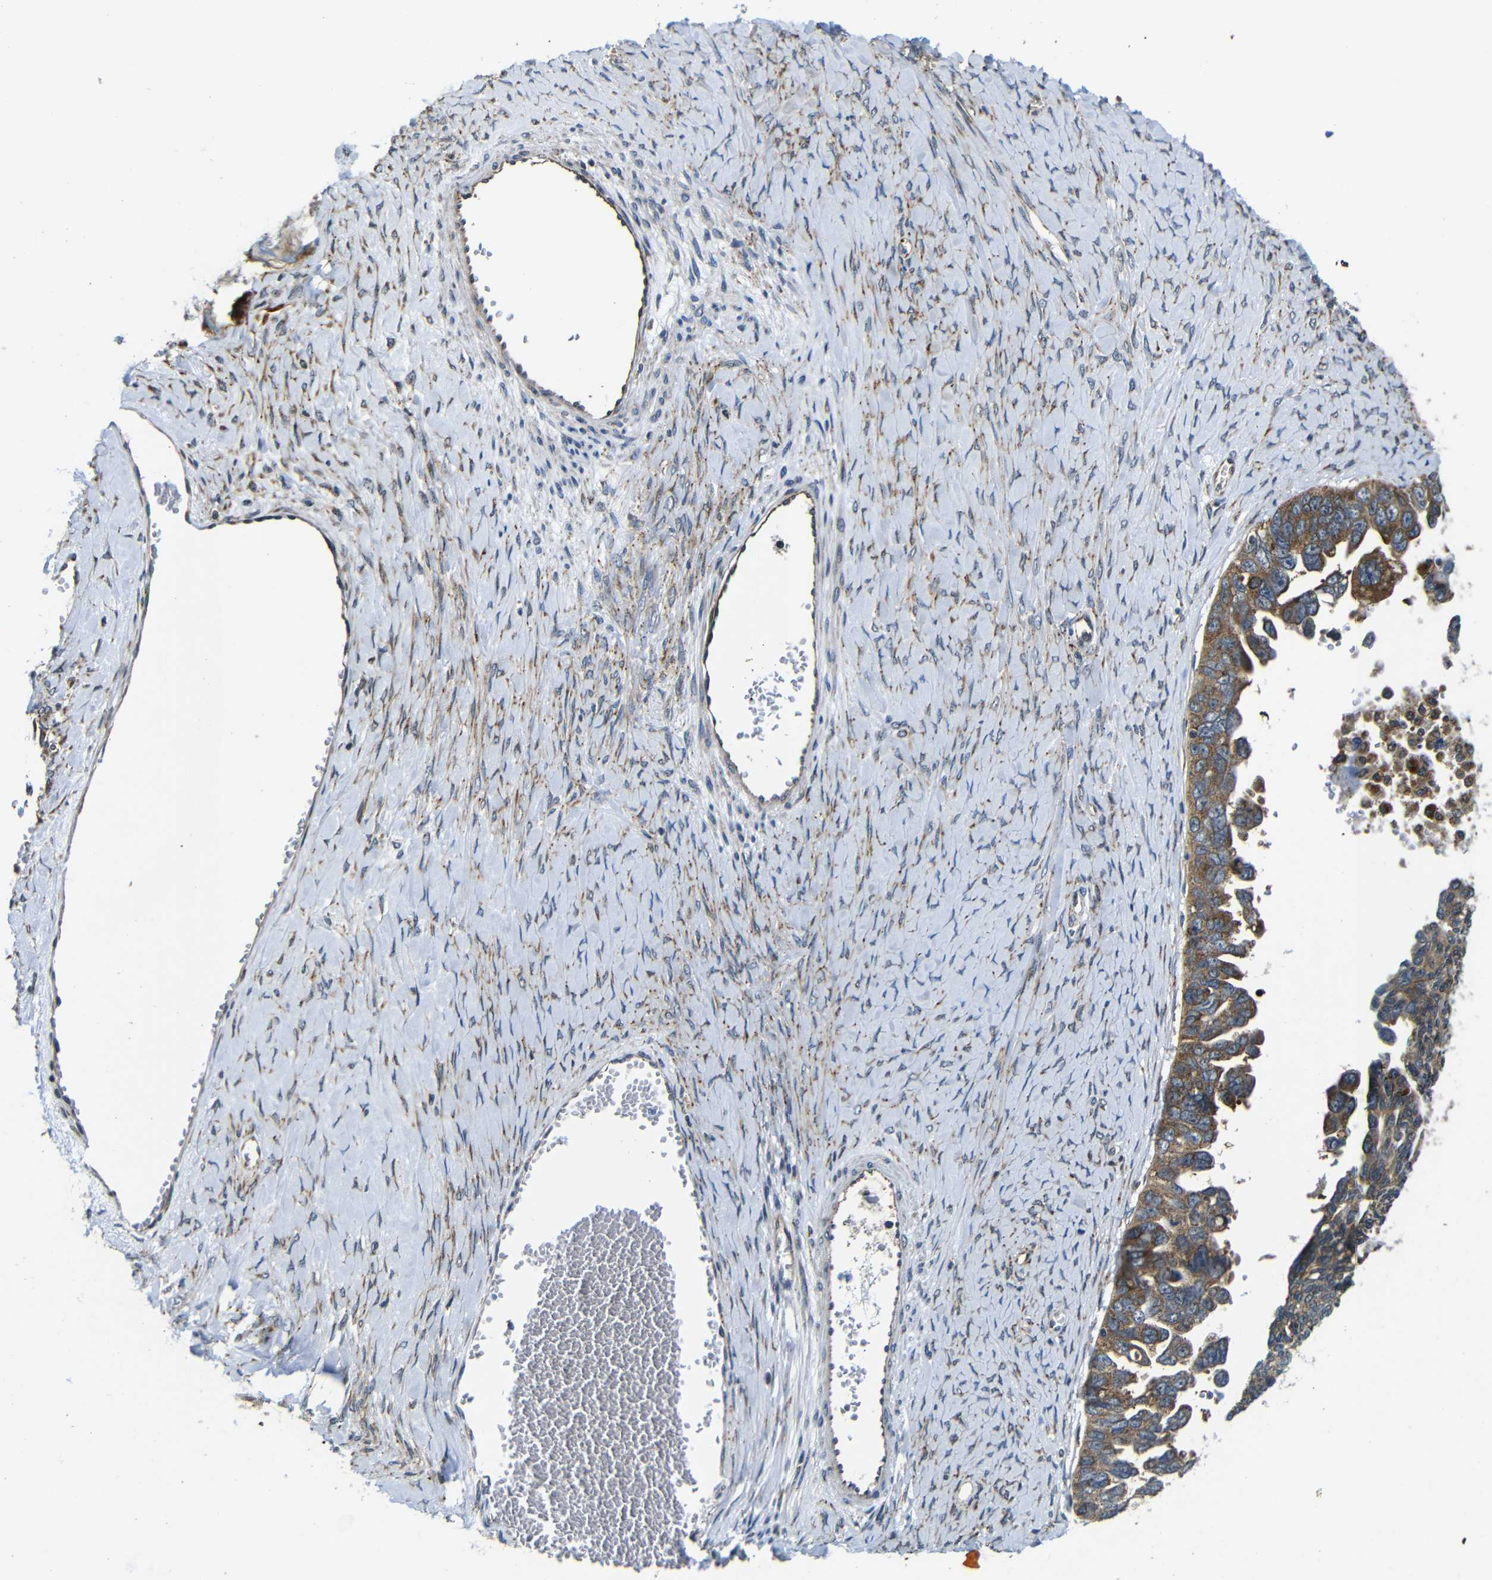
{"staining": {"intensity": "moderate", "quantity": ">75%", "location": "cytoplasmic/membranous"}, "tissue": "ovarian cancer", "cell_type": "Tumor cells", "image_type": "cancer", "snomed": [{"axis": "morphology", "description": "Cystadenocarcinoma, serous, NOS"}, {"axis": "topography", "description": "Ovary"}], "caption": "This photomicrograph demonstrates IHC staining of human serous cystadenocarcinoma (ovarian), with medium moderate cytoplasmic/membranous positivity in approximately >75% of tumor cells.", "gene": "ABCE1", "patient": {"sex": "female", "age": 79}}